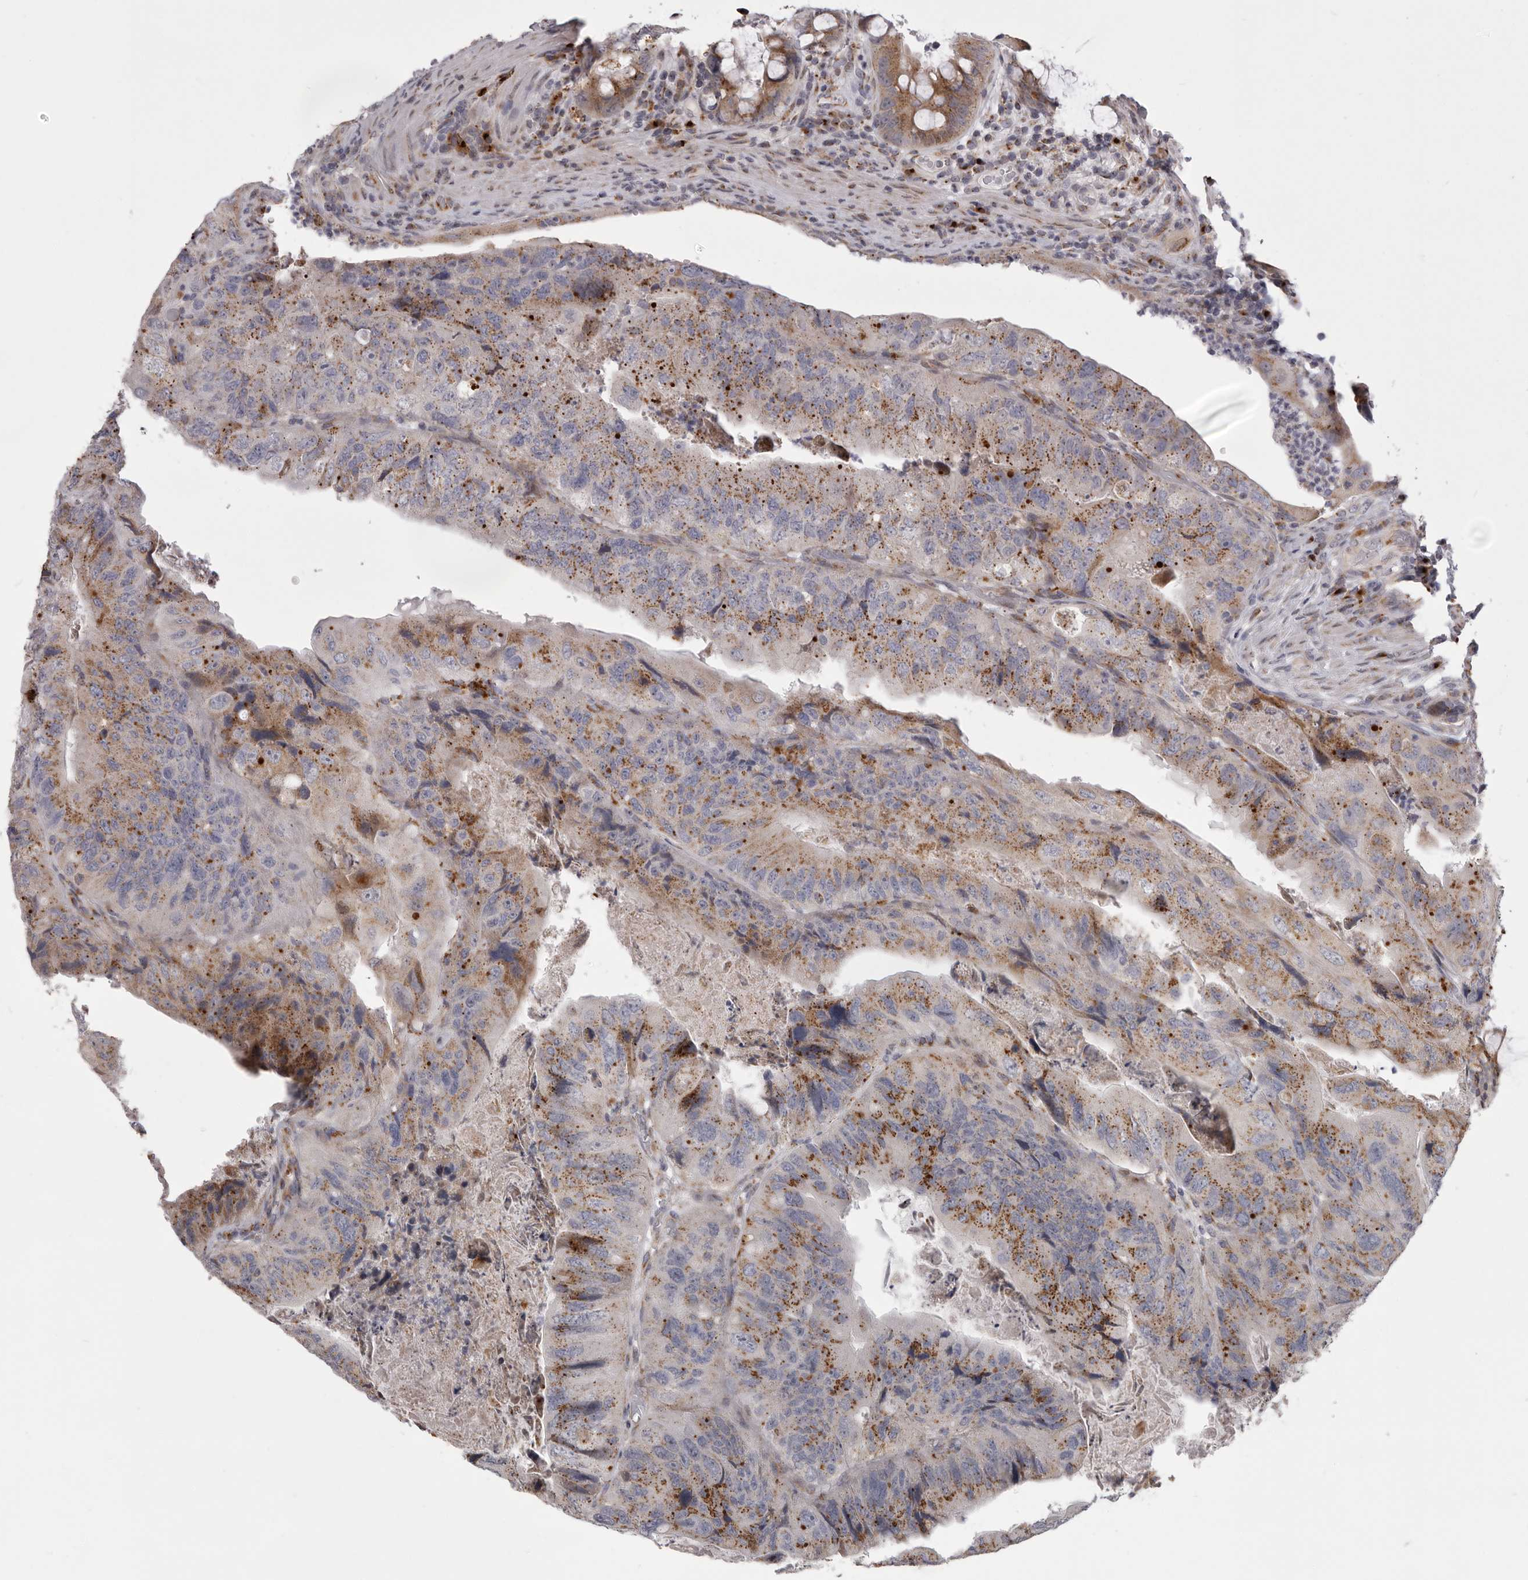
{"staining": {"intensity": "moderate", "quantity": ">75%", "location": "cytoplasmic/membranous"}, "tissue": "colorectal cancer", "cell_type": "Tumor cells", "image_type": "cancer", "snomed": [{"axis": "morphology", "description": "Adenocarcinoma, NOS"}, {"axis": "topography", "description": "Rectum"}], "caption": "An image showing moderate cytoplasmic/membranous positivity in about >75% of tumor cells in colorectal adenocarcinoma, as visualized by brown immunohistochemical staining.", "gene": "WDR47", "patient": {"sex": "male", "age": 63}}